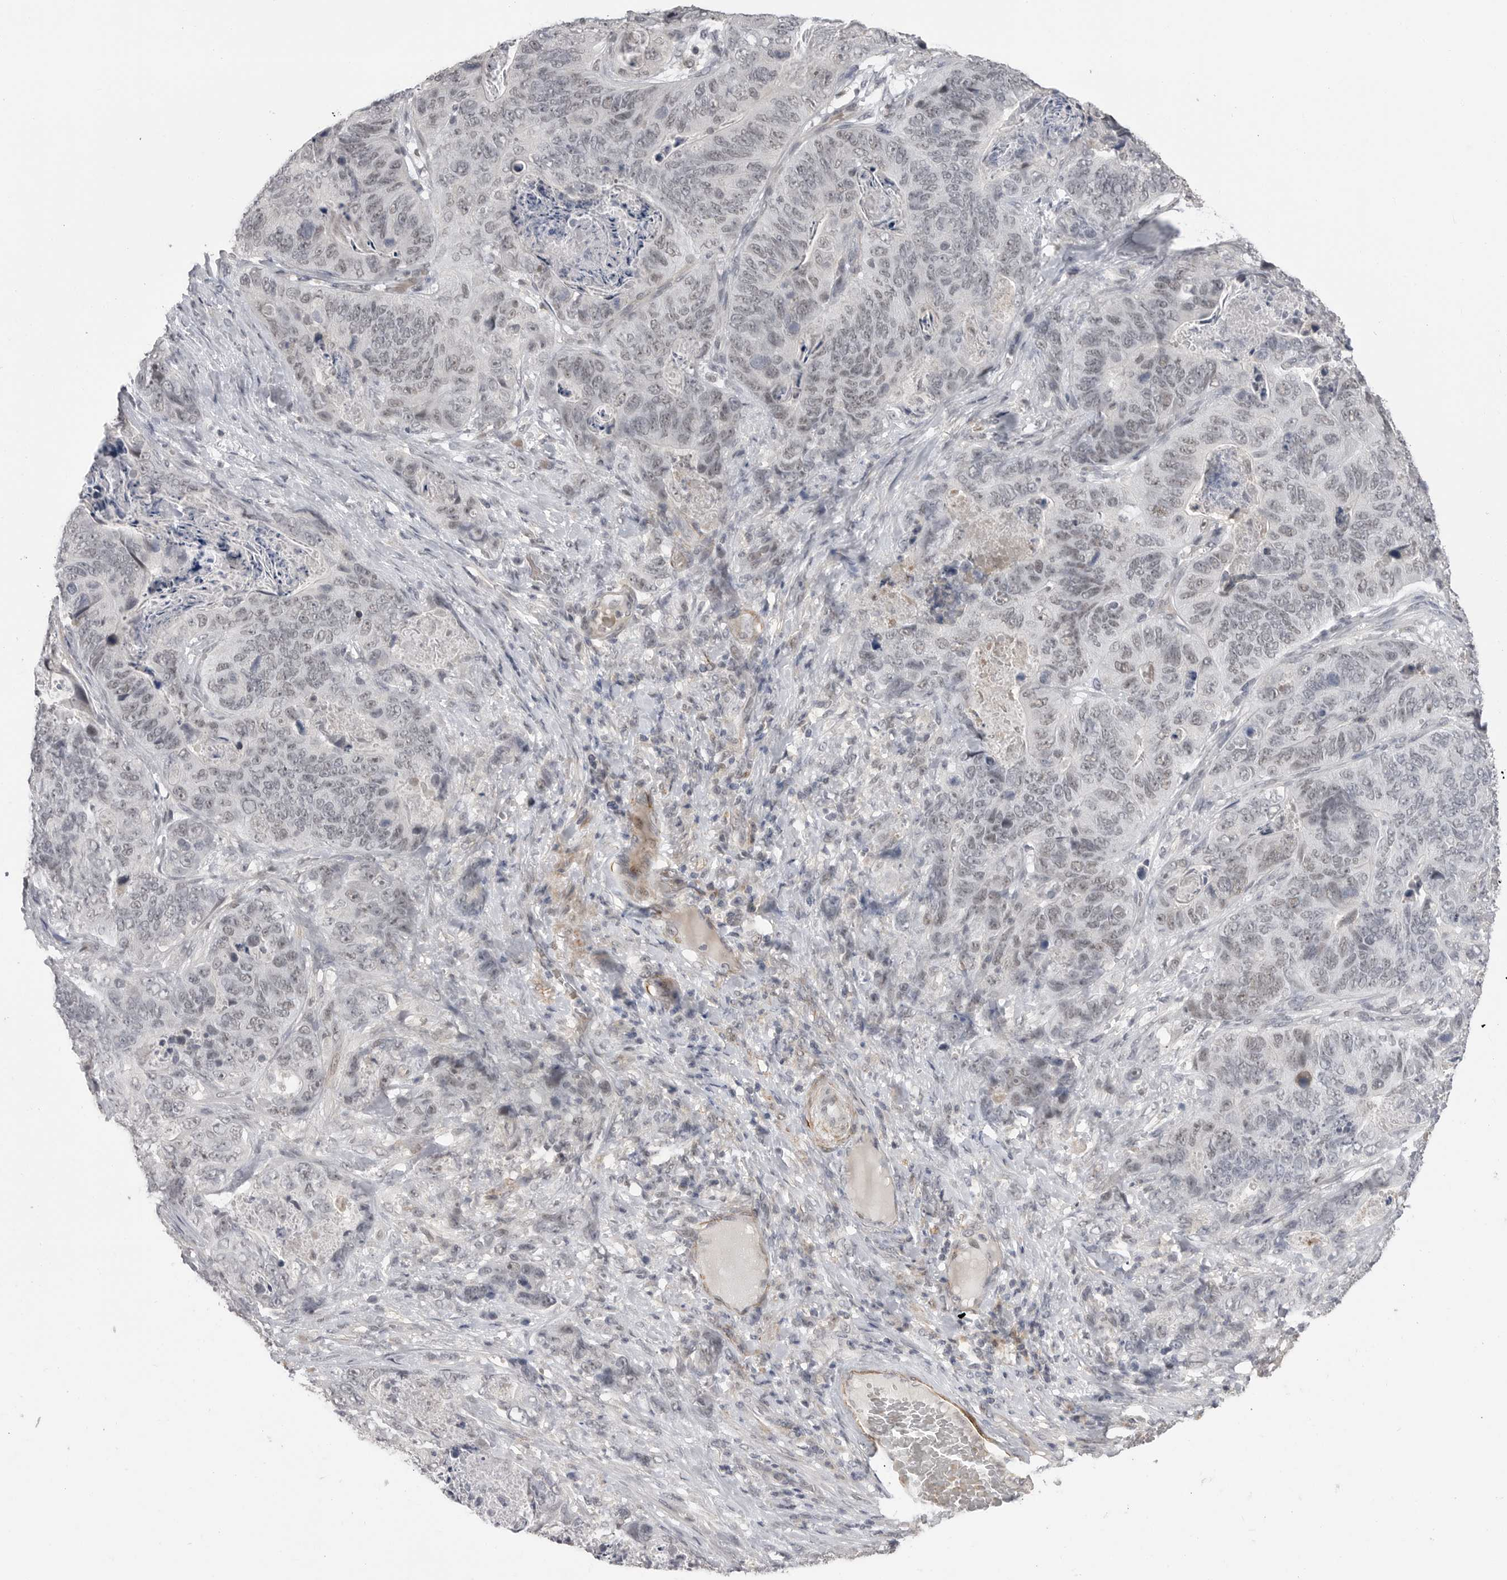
{"staining": {"intensity": "weak", "quantity": "25%-75%", "location": "nuclear"}, "tissue": "stomach cancer", "cell_type": "Tumor cells", "image_type": "cancer", "snomed": [{"axis": "morphology", "description": "Normal tissue, NOS"}, {"axis": "morphology", "description": "Adenocarcinoma, NOS"}, {"axis": "topography", "description": "Stomach"}], "caption": "There is low levels of weak nuclear positivity in tumor cells of stomach cancer (adenocarcinoma), as demonstrated by immunohistochemical staining (brown color).", "gene": "PLEKHF1", "patient": {"sex": "female", "age": 89}}